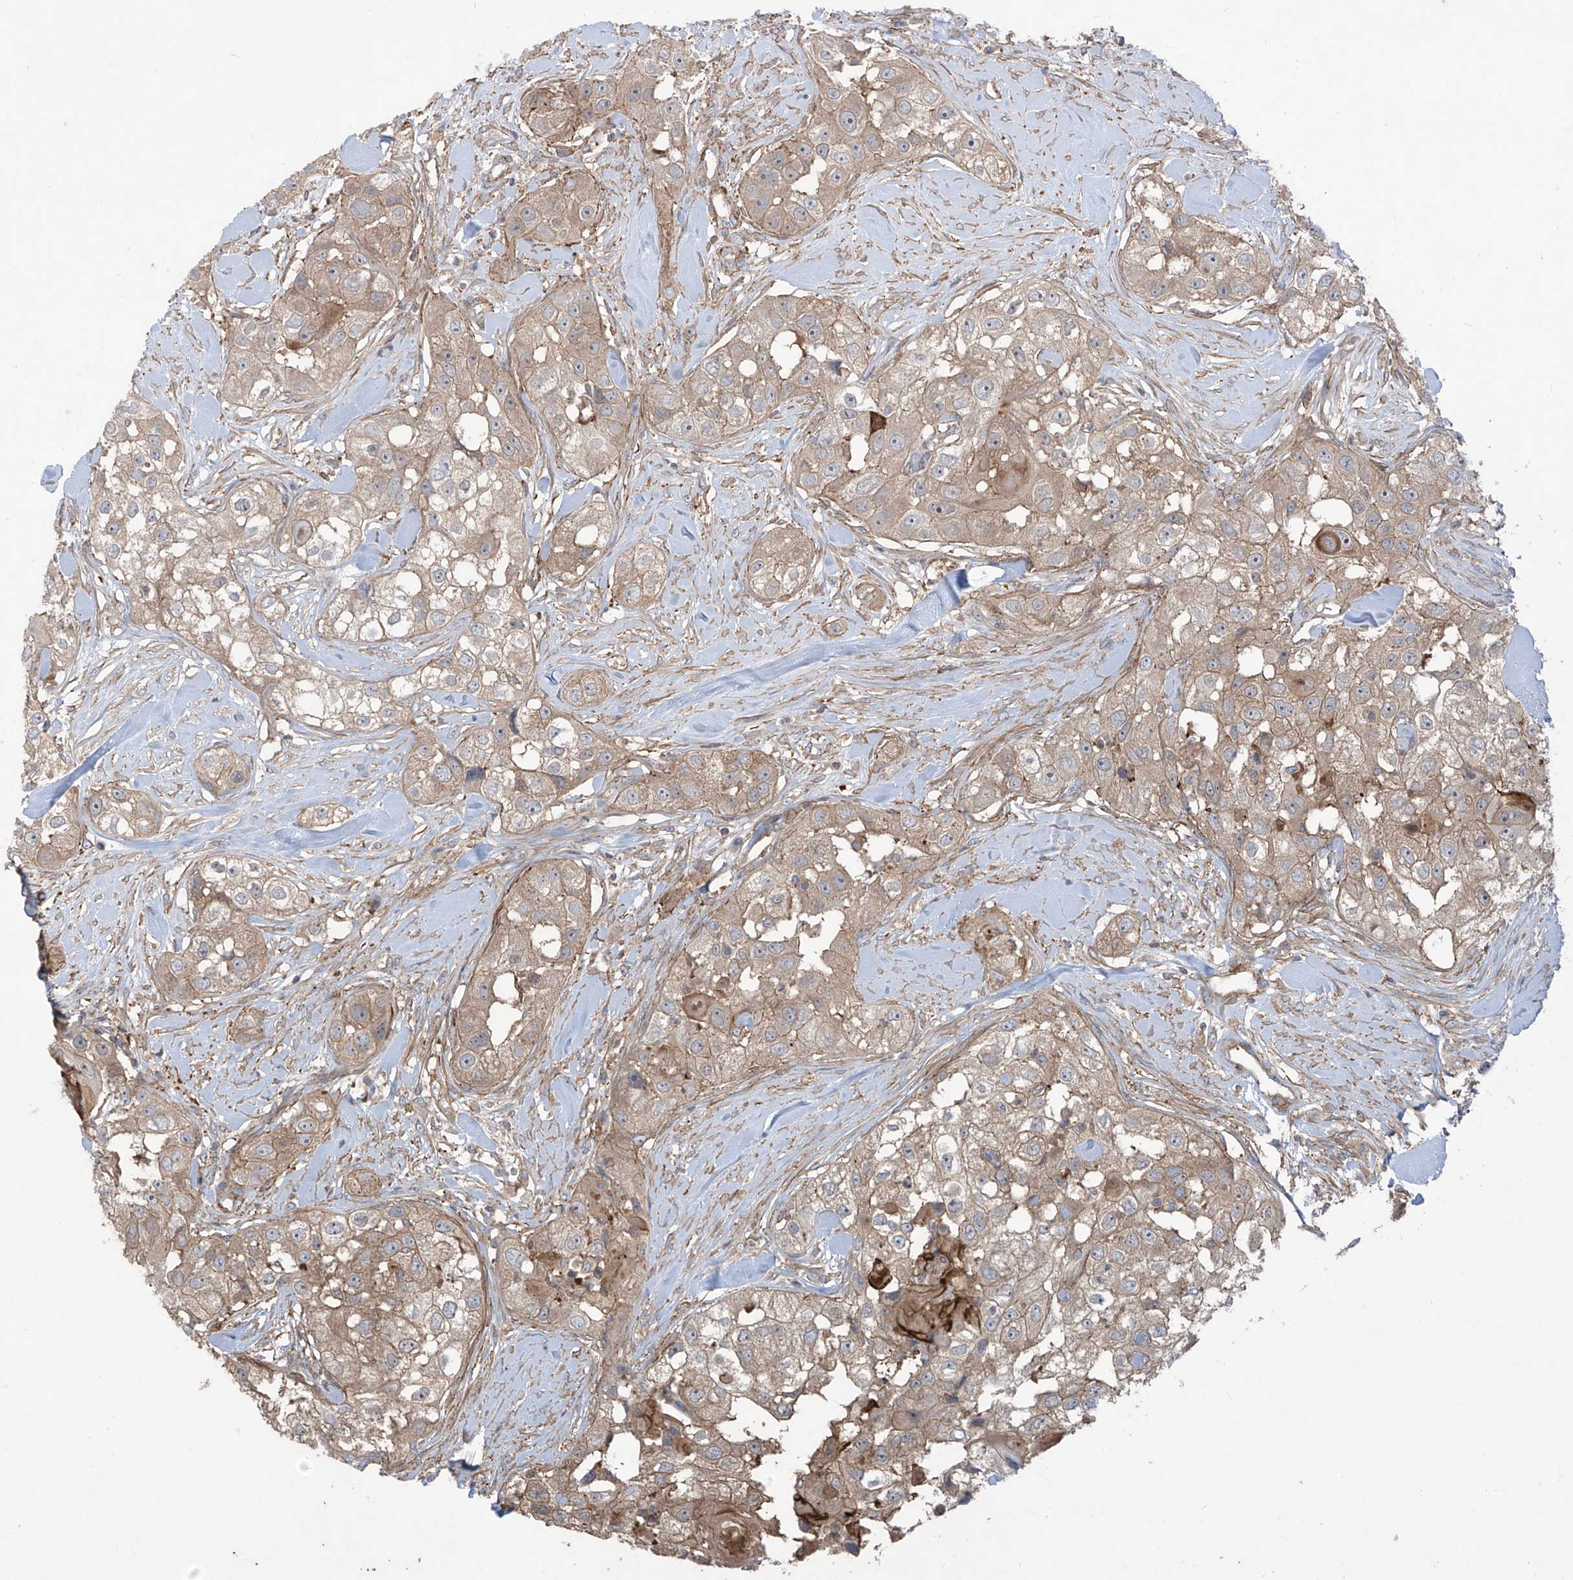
{"staining": {"intensity": "moderate", "quantity": ">75%", "location": "cytoplasmic/membranous"}, "tissue": "head and neck cancer", "cell_type": "Tumor cells", "image_type": "cancer", "snomed": [{"axis": "morphology", "description": "Normal tissue, NOS"}, {"axis": "morphology", "description": "Squamous cell carcinoma, NOS"}, {"axis": "topography", "description": "Skeletal muscle"}, {"axis": "topography", "description": "Head-Neck"}], "caption": "IHC photomicrograph of neoplastic tissue: head and neck squamous cell carcinoma stained using immunohistochemistry reveals medium levels of moderate protein expression localized specifically in the cytoplasmic/membranous of tumor cells, appearing as a cytoplasmic/membranous brown color.", "gene": "TRMU", "patient": {"sex": "male", "age": 51}}